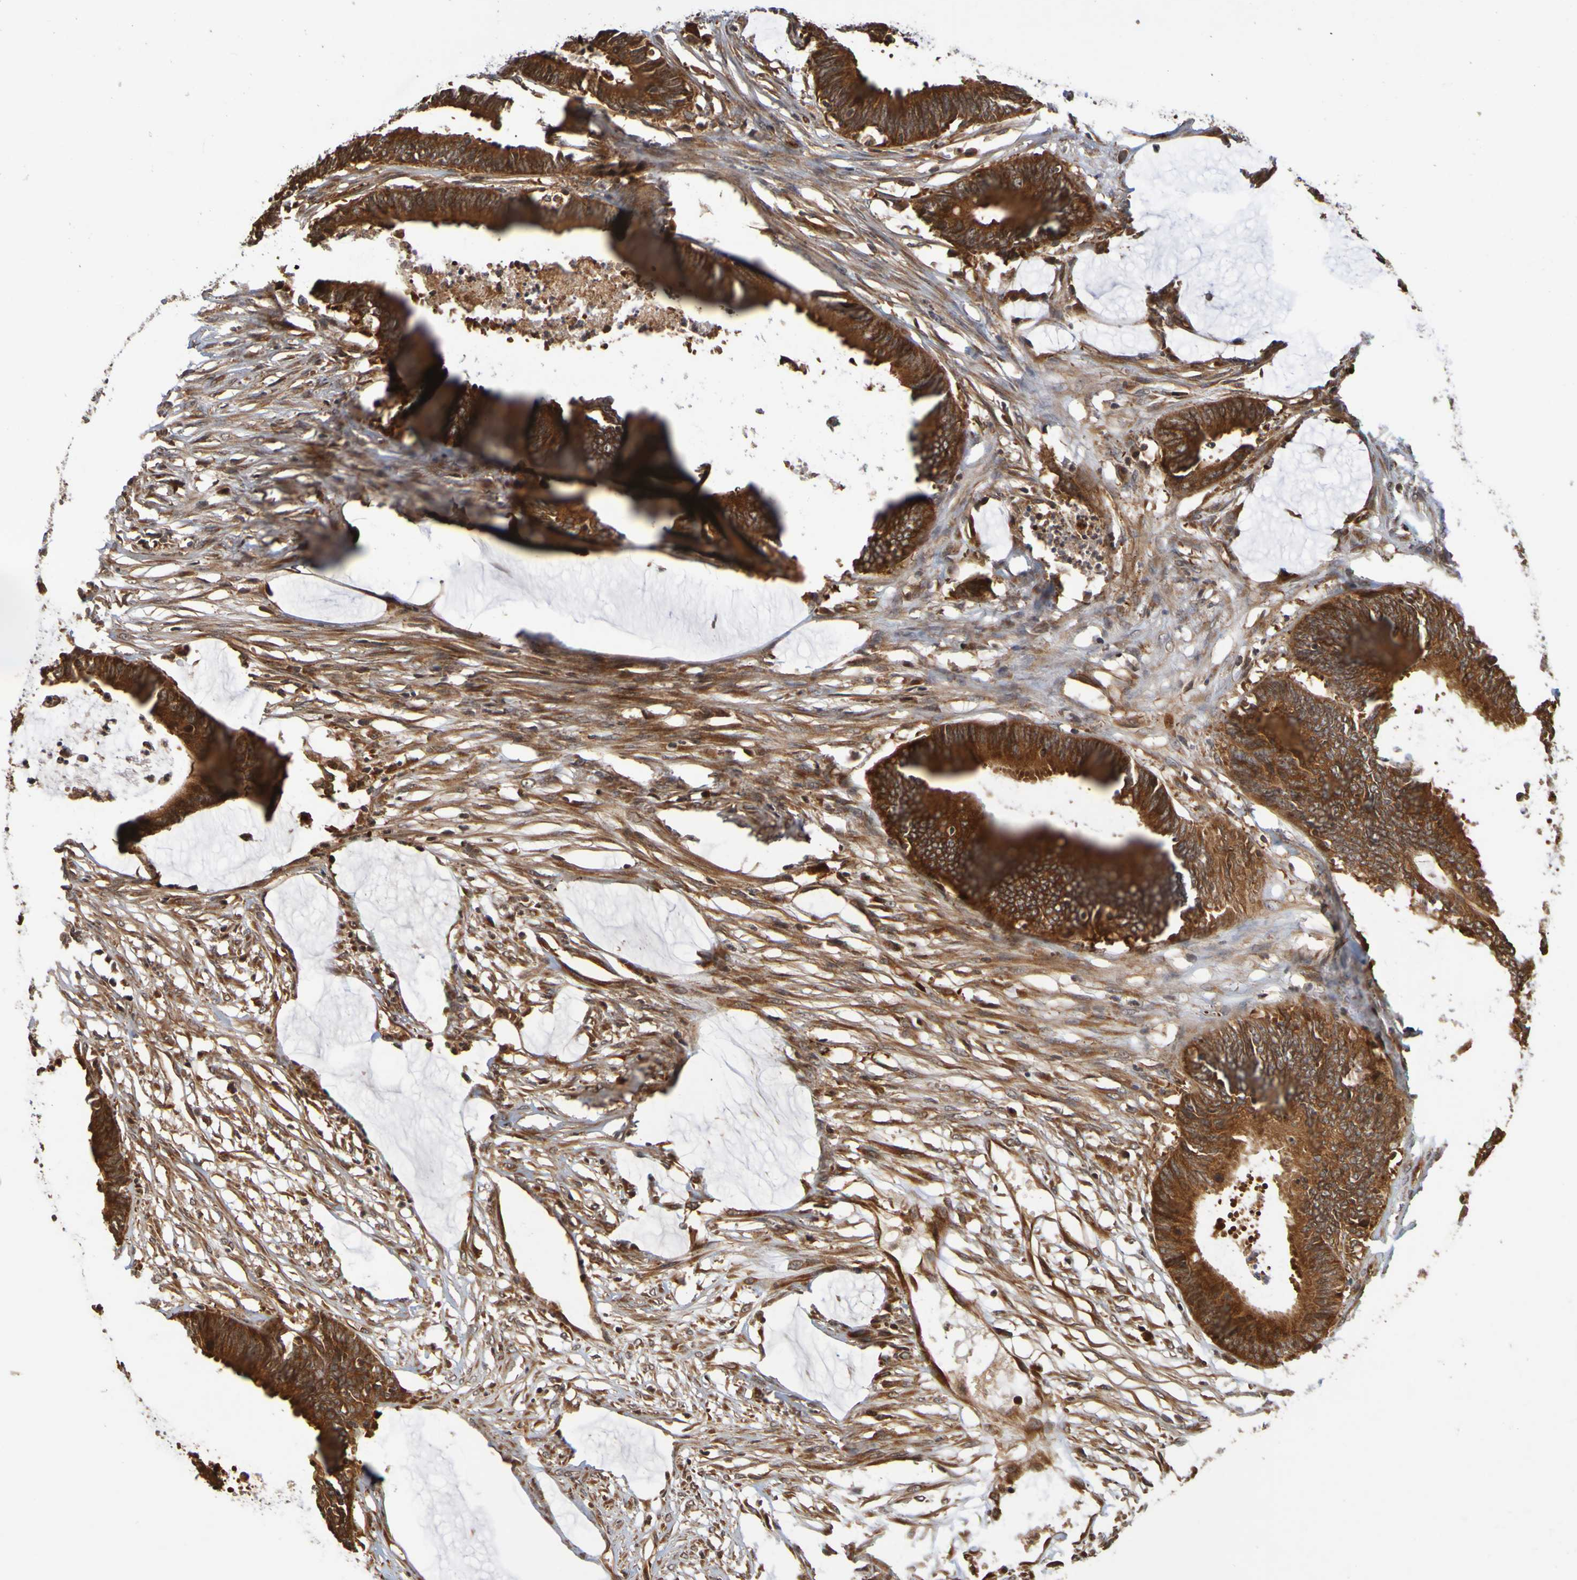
{"staining": {"intensity": "strong", "quantity": ">75%", "location": "cytoplasmic/membranous"}, "tissue": "colorectal cancer", "cell_type": "Tumor cells", "image_type": "cancer", "snomed": [{"axis": "morphology", "description": "Adenocarcinoma, NOS"}, {"axis": "topography", "description": "Rectum"}], "caption": "A brown stain labels strong cytoplasmic/membranous staining of a protein in human colorectal cancer (adenocarcinoma) tumor cells. (brown staining indicates protein expression, while blue staining denotes nuclei).", "gene": "OCRL", "patient": {"sex": "female", "age": 66}}